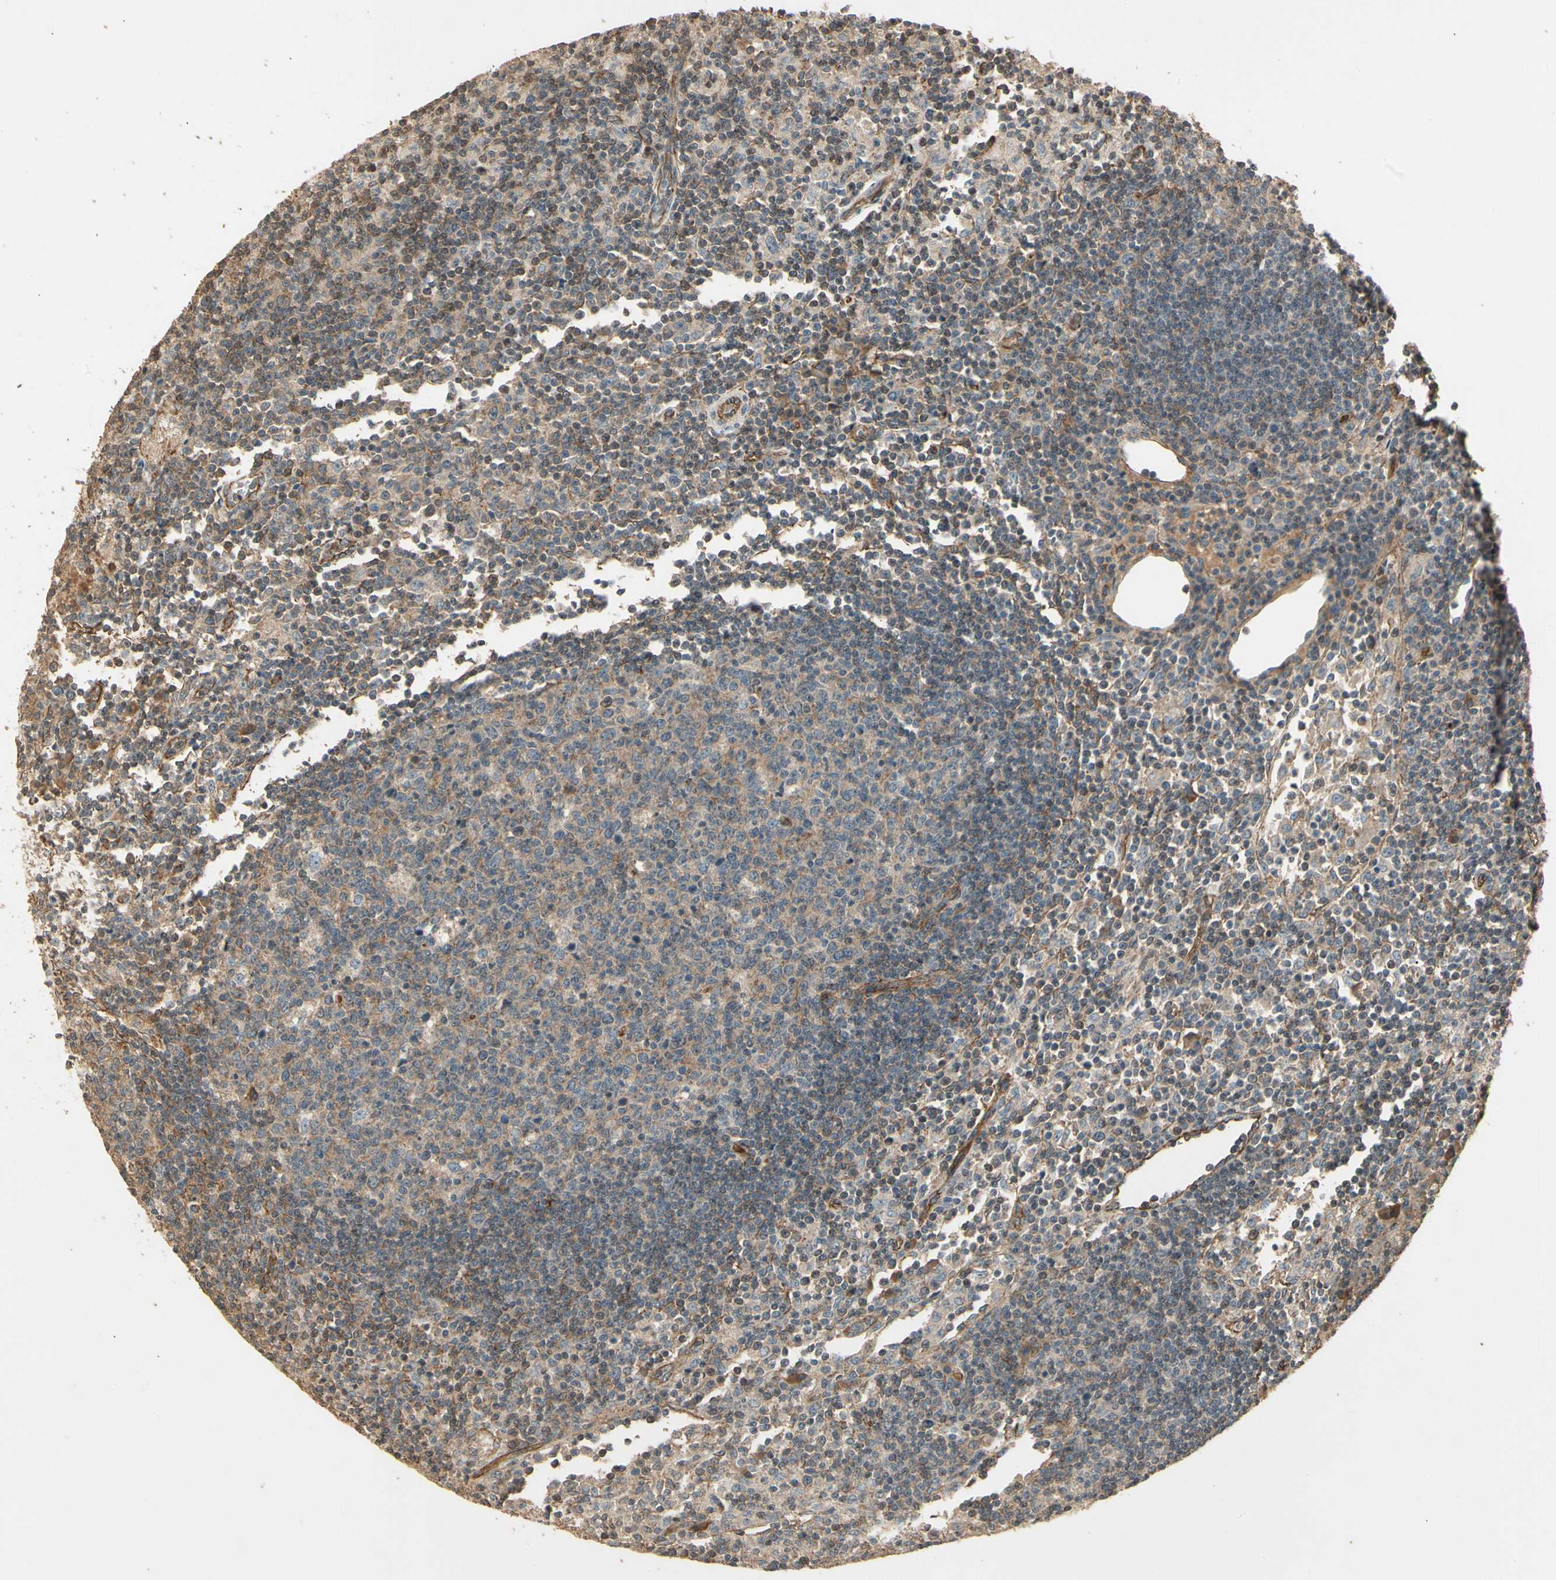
{"staining": {"intensity": "weak", "quantity": "<25%", "location": "cytoplasmic/membranous"}, "tissue": "lymph node", "cell_type": "Germinal center cells", "image_type": "normal", "snomed": [{"axis": "morphology", "description": "Normal tissue, NOS"}, {"axis": "morphology", "description": "Inflammation, NOS"}, {"axis": "topography", "description": "Lymph node"}], "caption": "High power microscopy photomicrograph of an IHC micrograph of unremarkable lymph node, revealing no significant positivity in germinal center cells.", "gene": "RNF180", "patient": {"sex": "male", "age": 55}}